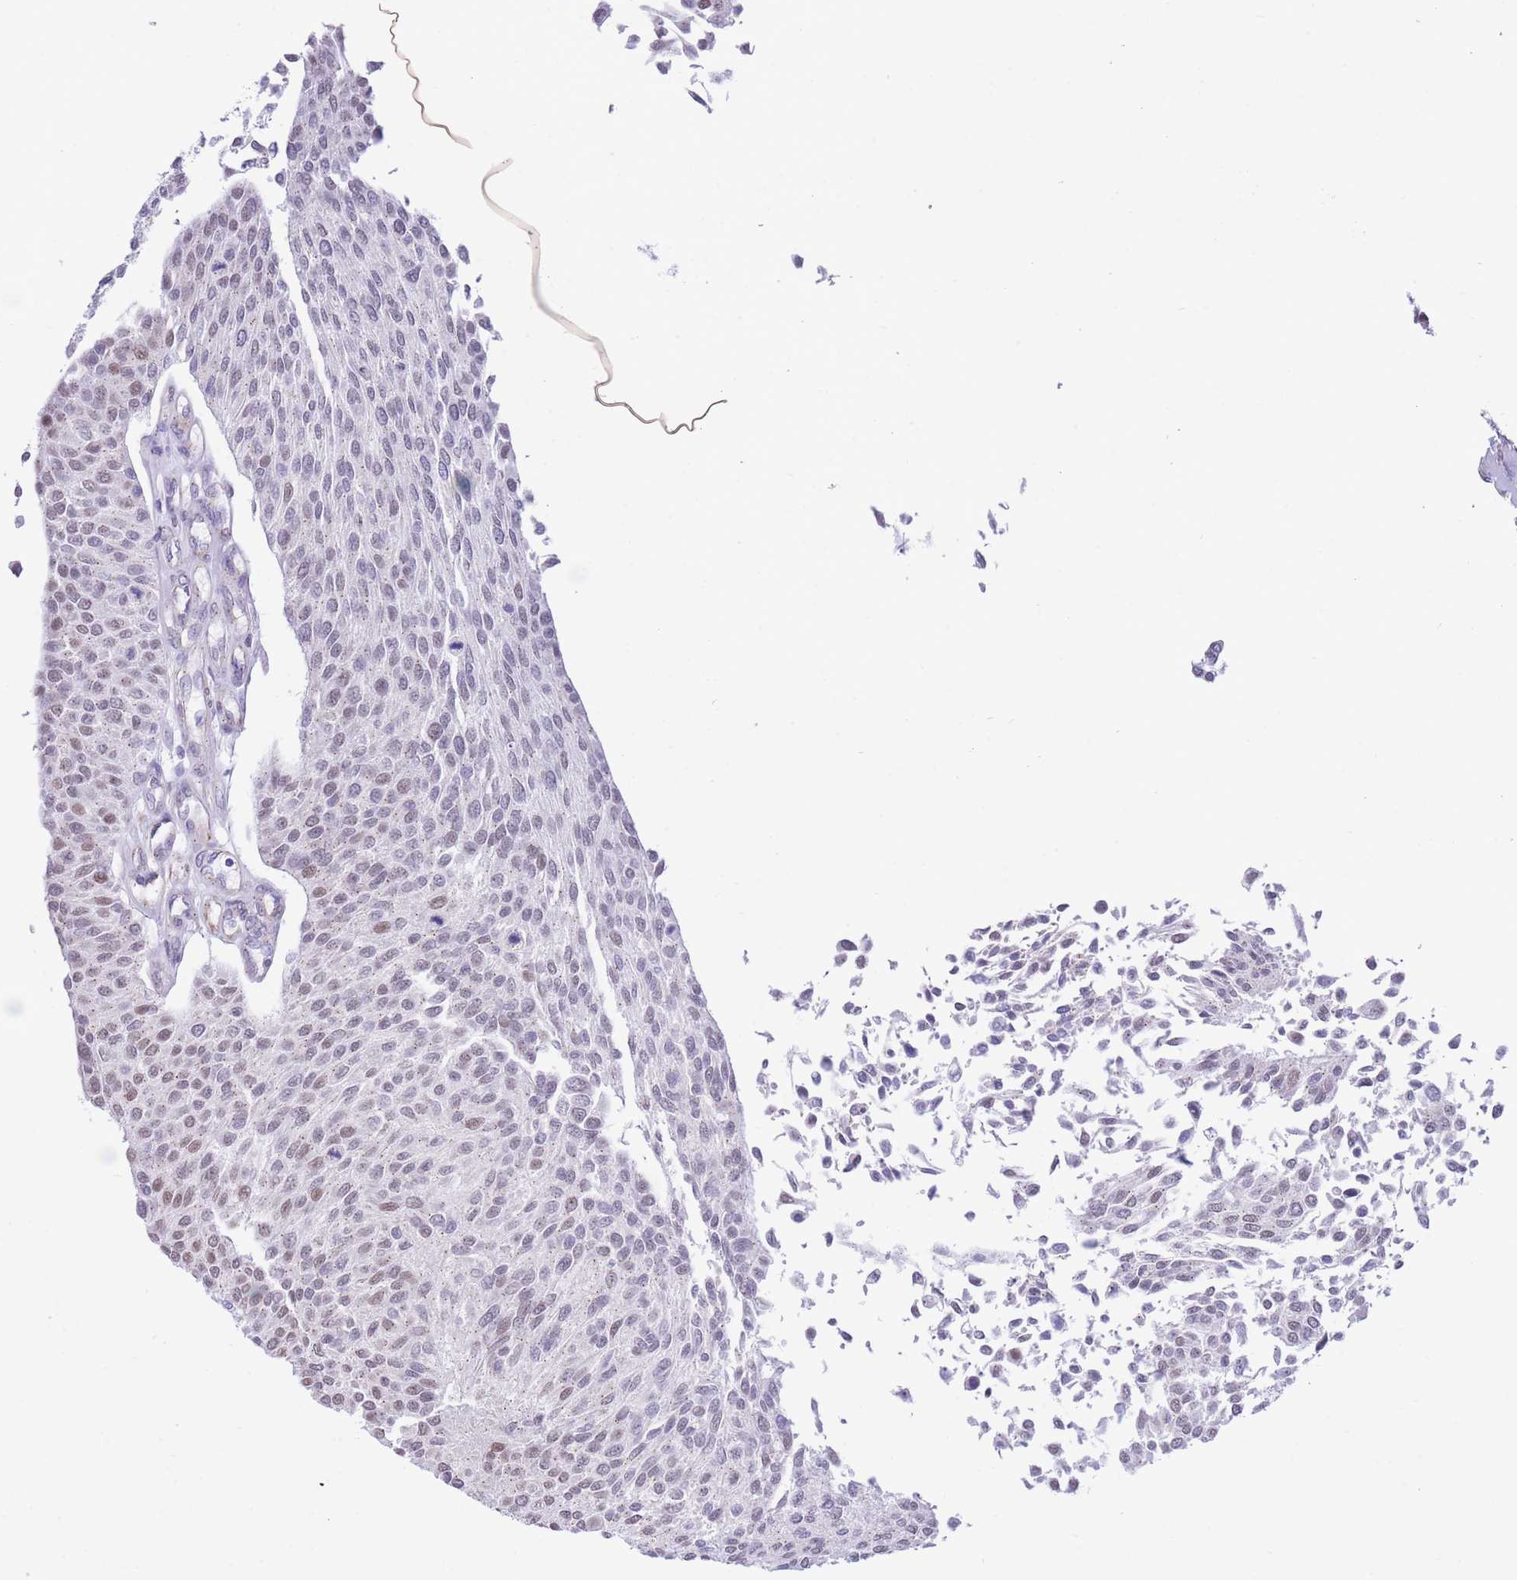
{"staining": {"intensity": "weak", "quantity": "<25%", "location": "nuclear"}, "tissue": "urothelial cancer", "cell_type": "Tumor cells", "image_type": "cancer", "snomed": [{"axis": "morphology", "description": "Urothelial carcinoma, NOS"}, {"axis": "topography", "description": "Urinary bladder"}], "caption": "Transitional cell carcinoma was stained to show a protein in brown. There is no significant expression in tumor cells.", "gene": "PSG8", "patient": {"sex": "male", "age": 55}}